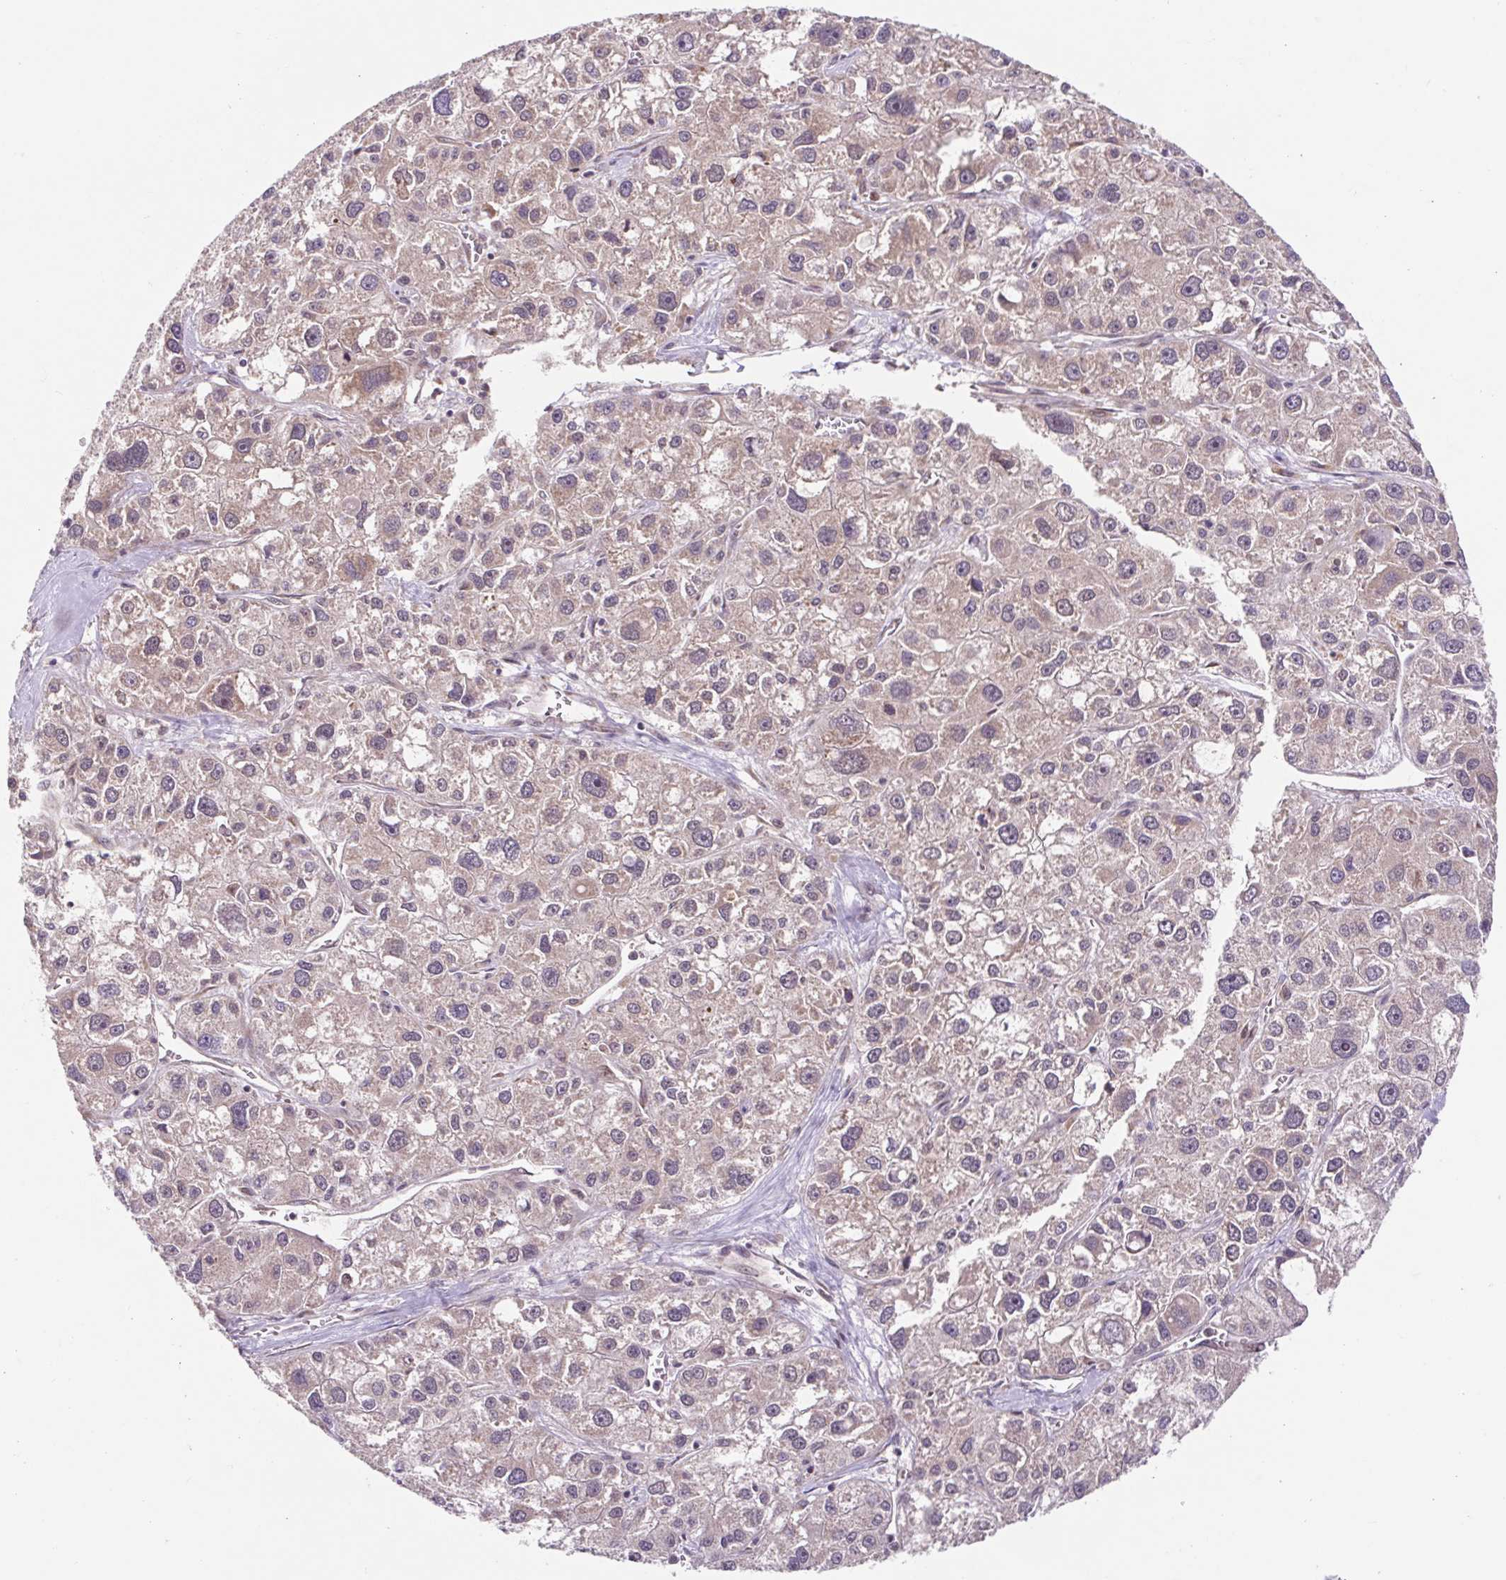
{"staining": {"intensity": "weak", "quantity": "25%-75%", "location": "cytoplasmic/membranous,nuclear"}, "tissue": "liver cancer", "cell_type": "Tumor cells", "image_type": "cancer", "snomed": [{"axis": "morphology", "description": "Carcinoma, Hepatocellular, NOS"}, {"axis": "topography", "description": "Liver"}], "caption": "Immunohistochemical staining of liver cancer (hepatocellular carcinoma) demonstrates weak cytoplasmic/membranous and nuclear protein expression in about 25%-75% of tumor cells.", "gene": "HFE", "patient": {"sex": "male", "age": 73}}